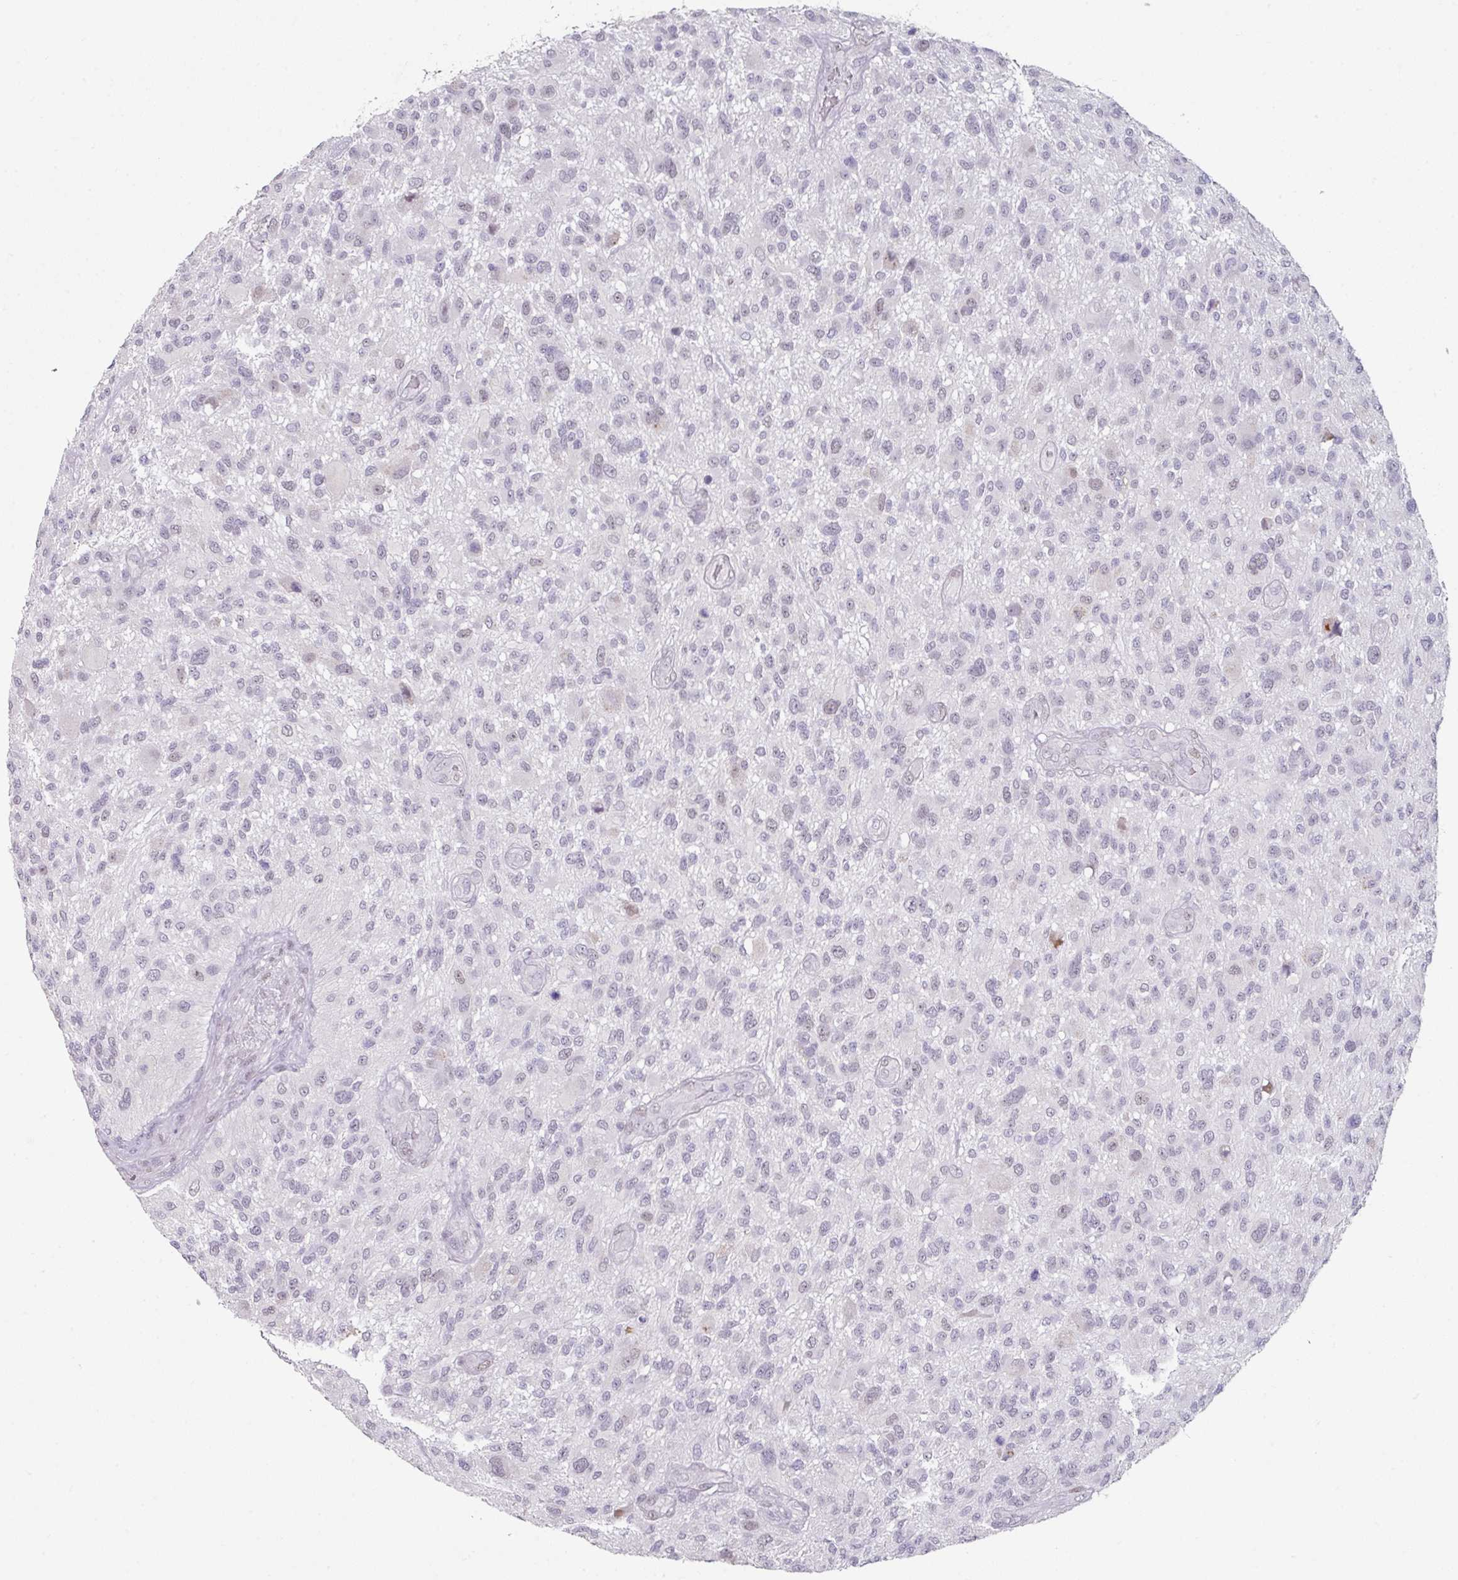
{"staining": {"intensity": "weak", "quantity": "<25%", "location": "nuclear"}, "tissue": "glioma", "cell_type": "Tumor cells", "image_type": "cancer", "snomed": [{"axis": "morphology", "description": "Glioma, malignant, High grade"}, {"axis": "topography", "description": "Brain"}], "caption": "This is an IHC photomicrograph of glioma. There is no positivity in tumor cells.", "gene": "ELK1", "patient": {"sex": "male", "age": 47}}